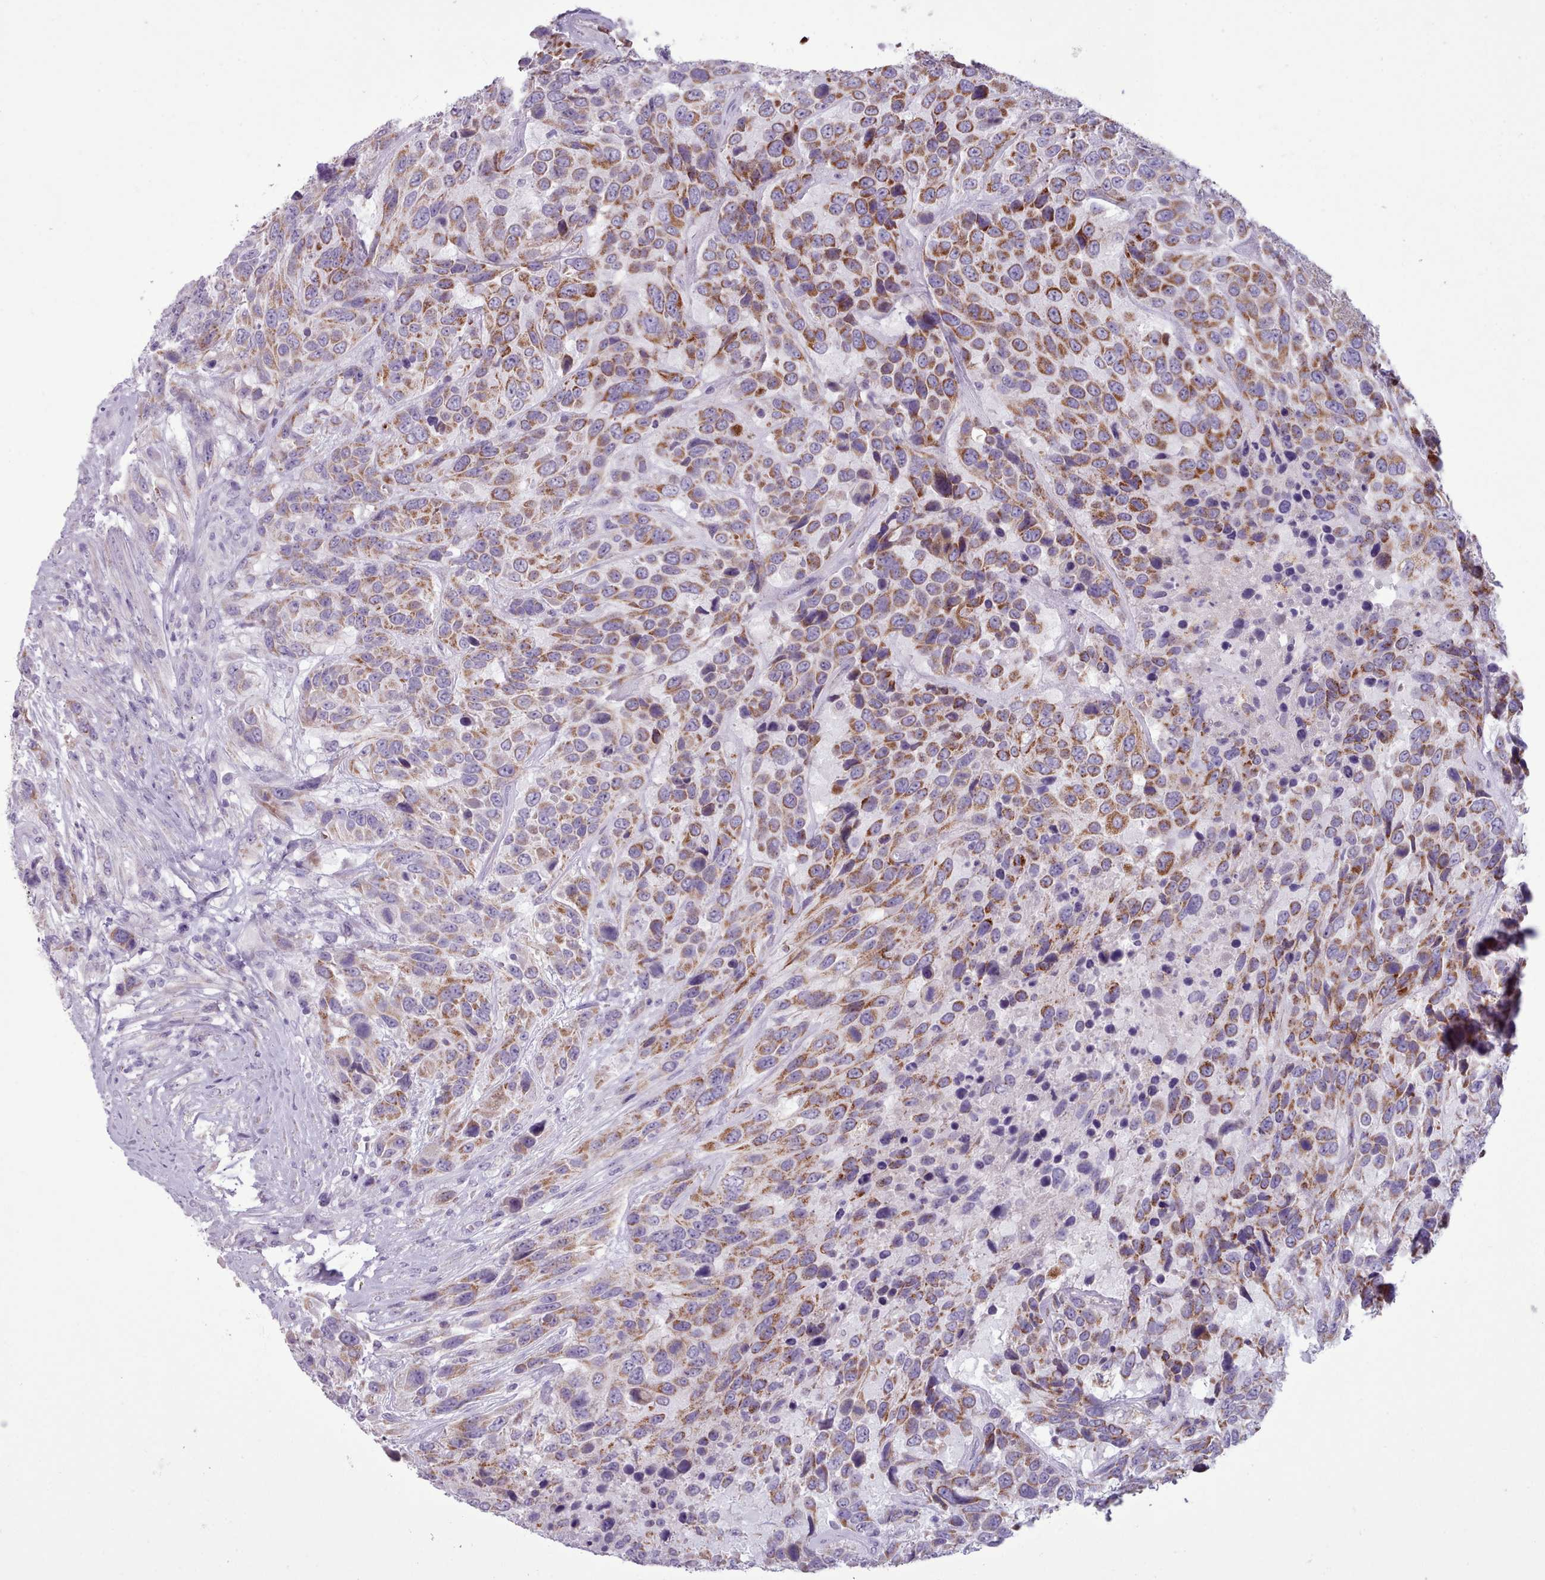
{"staining": {"intensity": "strong", "quantity": ">75%", "location": "cytoplasmic/membranous"}, "tissue": "urothelial cancer", "cell_type": "Tumor cells", "image_type": "cancer", "snomed": [{"axis": "morphology", "description": "Urothelial carcinoma, High grade"}, {"axis": "topography", "description": "Urinary bladder"}], "caption": "Brown immunohistochemical staining in urothelial carcinoma (high-grade) demonstrates strong cytoplasmic/membranous expression in approximately >75% of tumor cells. (DAB (3,3'-diaminobenzidine) = brown stain, brightfield microscopy at high magnification).", "gene": "AK4", "patient": {"sex": "female", "age": 70}}